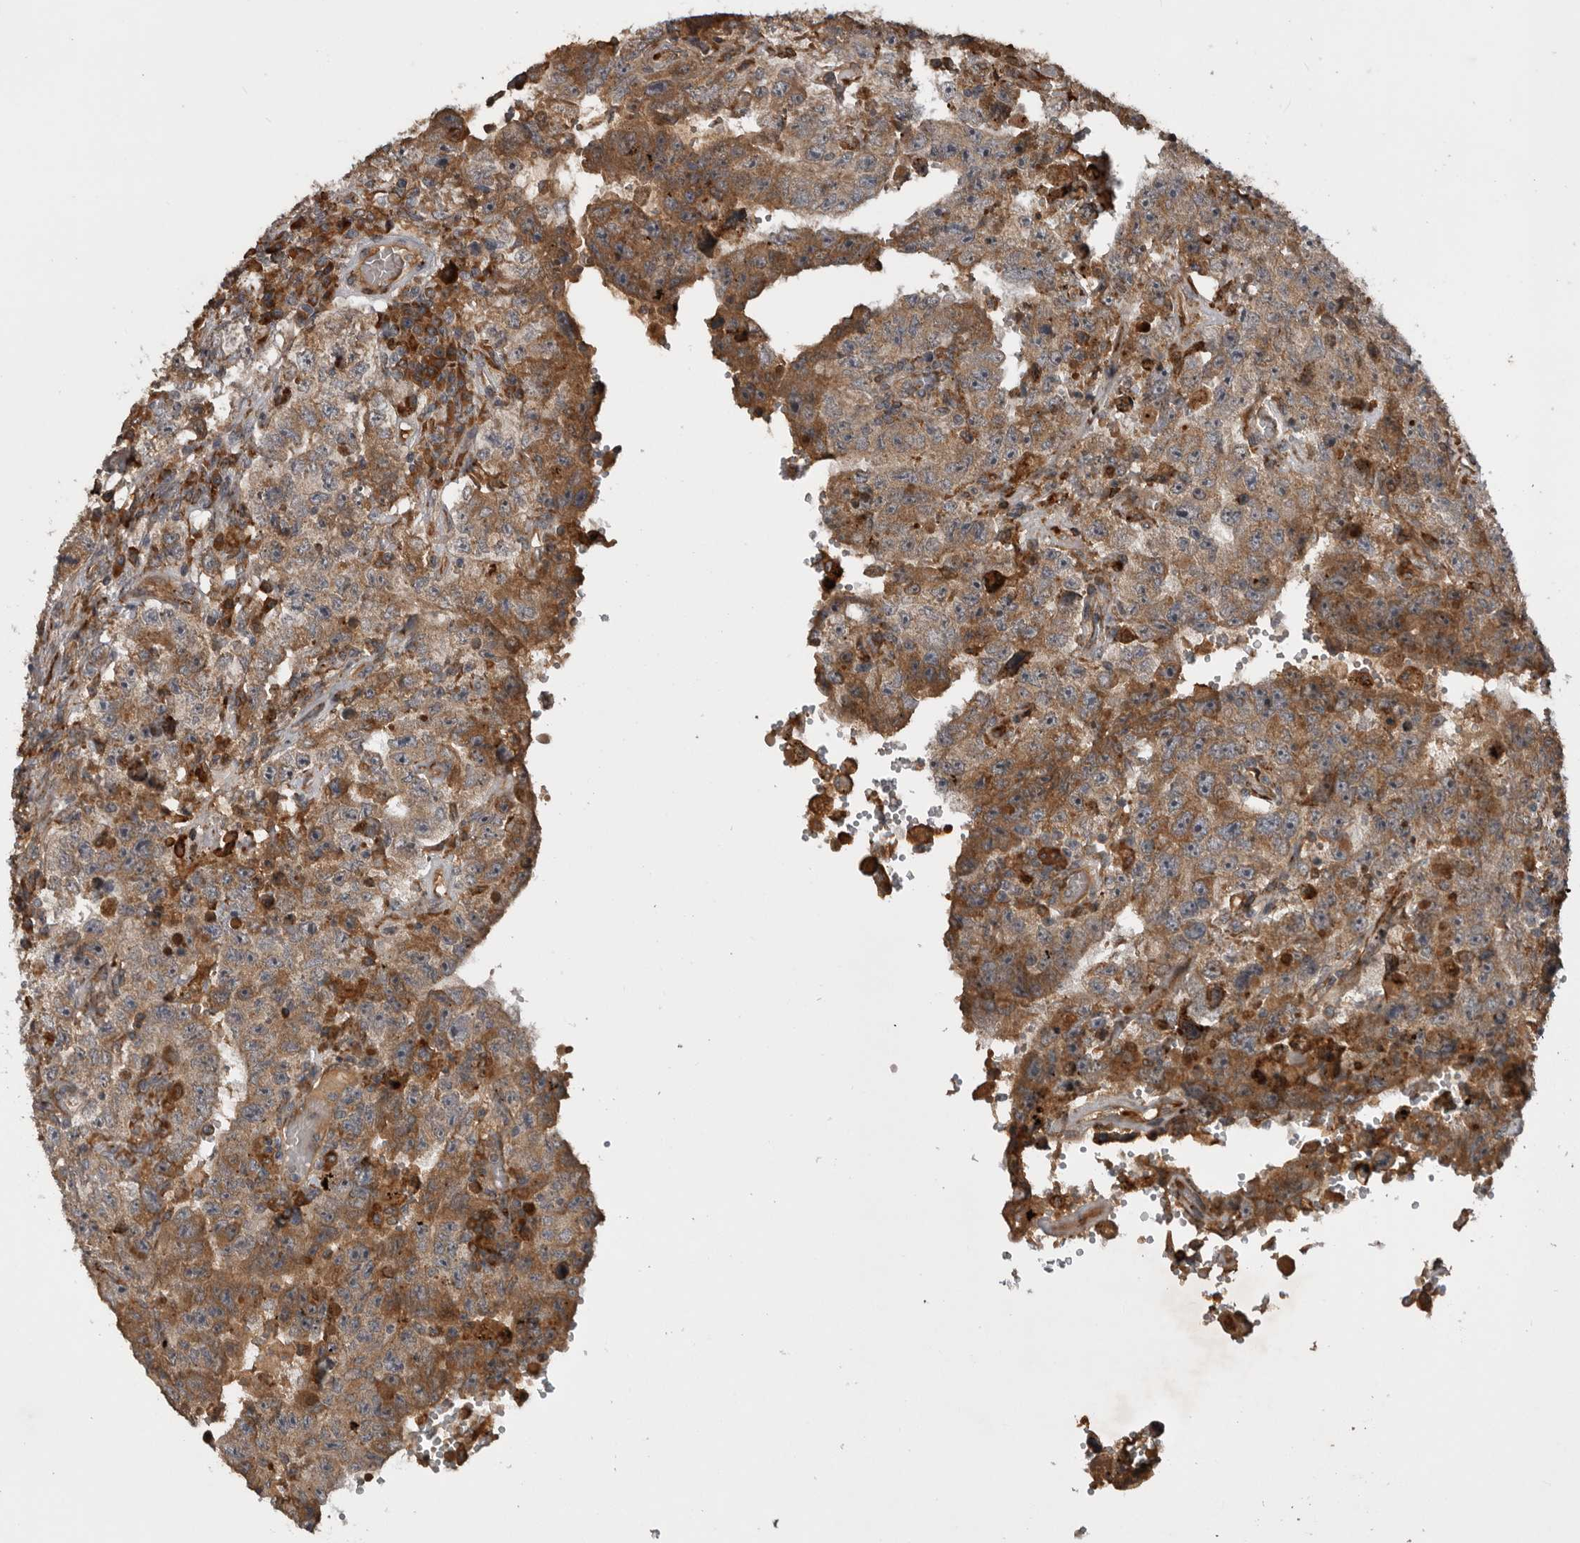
{"staining": {"intensity": "moderate", "quantity": ">75%", "location": "cytoplasmic/membranous"}, "tissue": "testis cancer", "cell_type": "Tumor cells", "image_type": "cancer", "snomed": [{"axis": "morphology", "description": "Carcinoma, Embryonal, NOS"}, {"axis": "topography", "description": "Testis"}], "caption": "This image displays testis cancer stained with IHC to label a protein in brown. The cytoplasmic/membranous of tumor cells show moderate positivity for the protein. Nuclei are counter-stained blue.", "gene": "RAB3GAP2", "patient": {"sex": "male", "age": 26}}